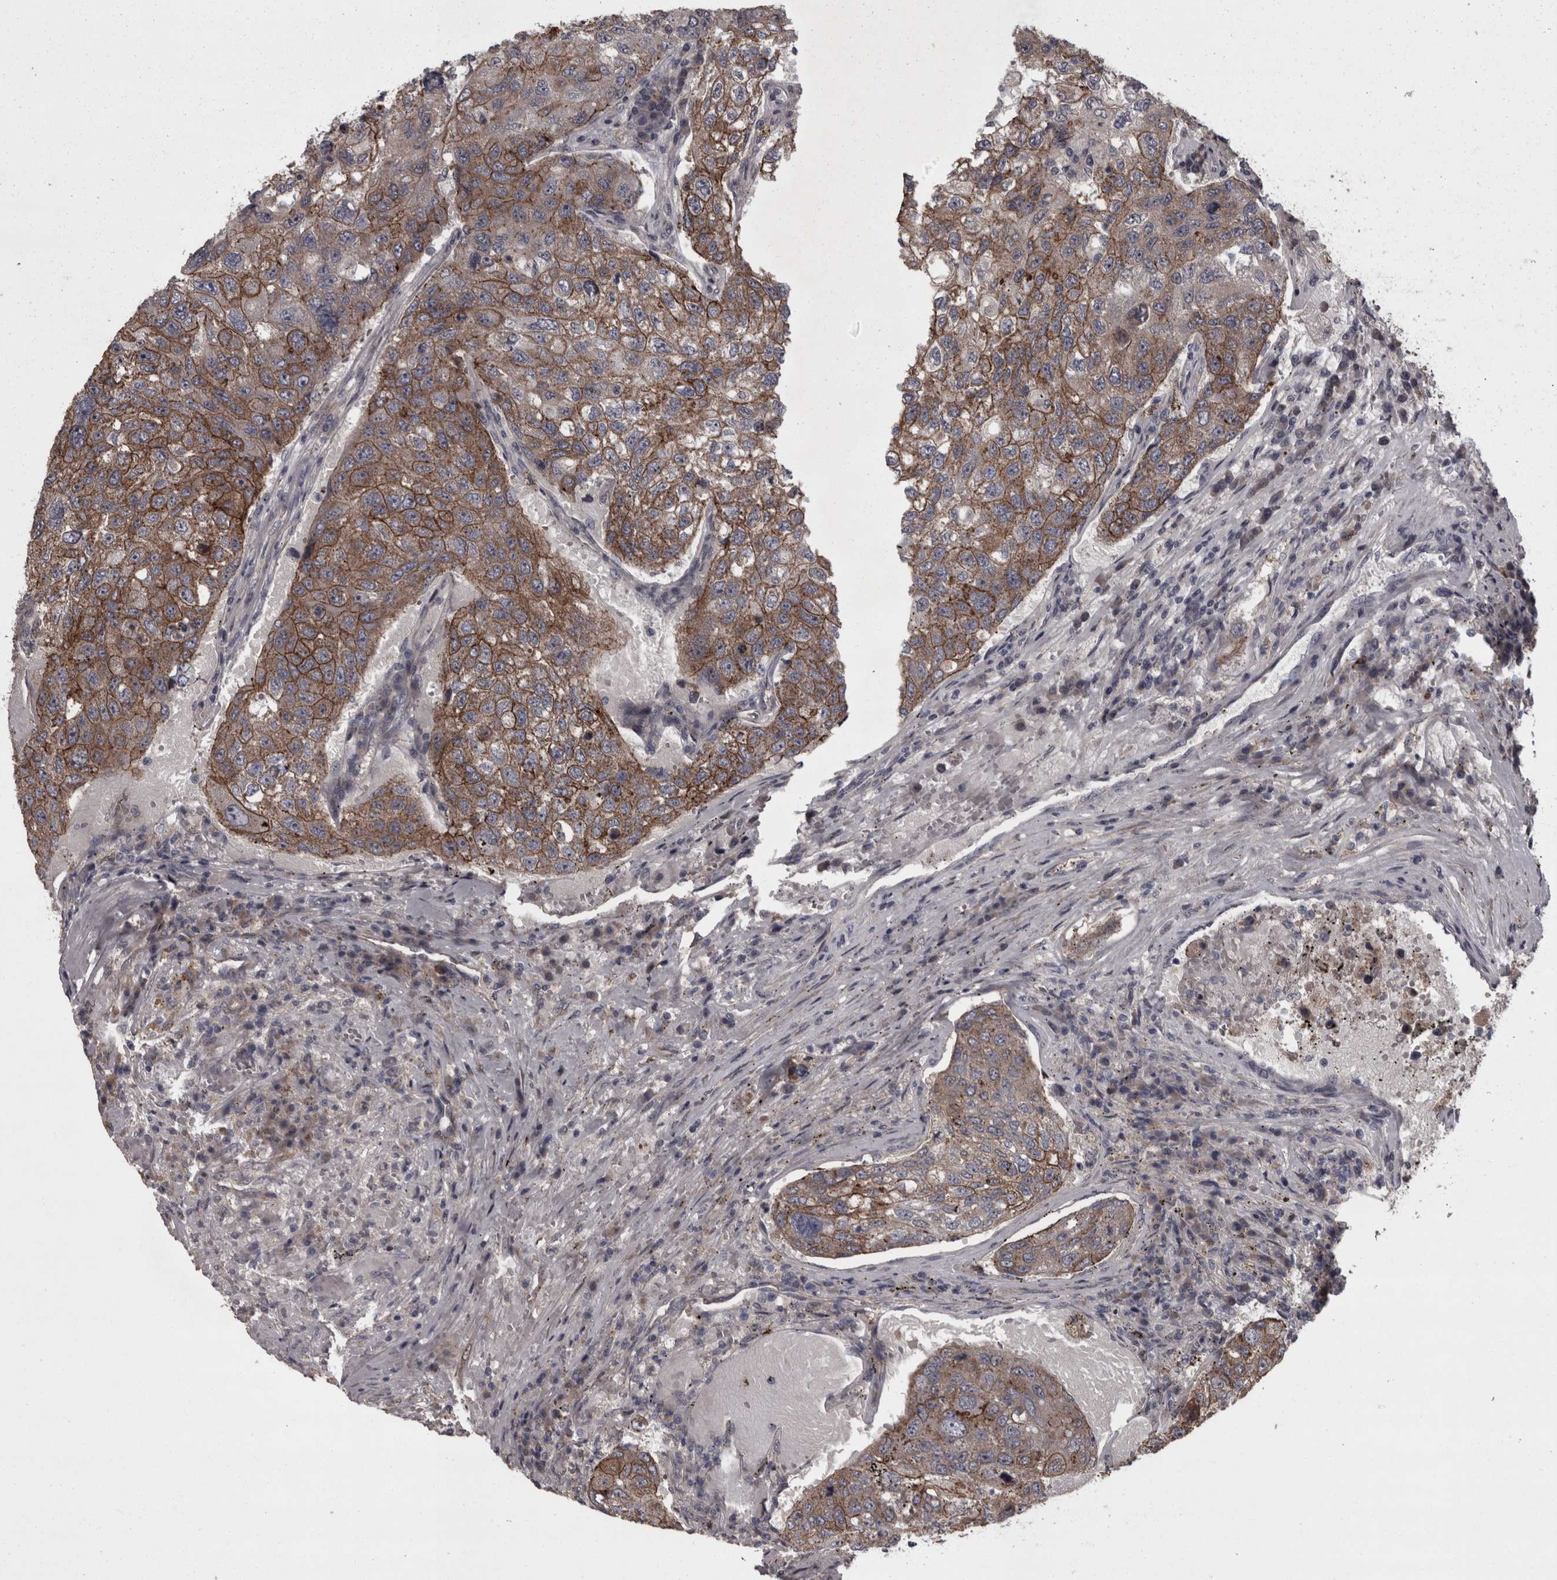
{"staining": {"intensity": "moderate", "quantity": "25%-75%", "location": "cytoplasmic/membranous"}, "tissue": "urothelial cancer", "cell_type": "Tumor cells", "image_type": "cancer", "snomed": [{"axis": "morphology", "description": "Urothelial carcinoma, High grade"}, {"axis": "topography", "description": "Lymph node"}, {"axis": "topography", "description": "Urinary bladder"}], "caption": "Protein expression analysis of urothelial carcinoma (high-grade) displays moderate cytoplasmic/membranous positivity in about 25%-75% of tumor cells.", "gene": "PCDH17", "patient": {"sex": "male", "age": 51}}